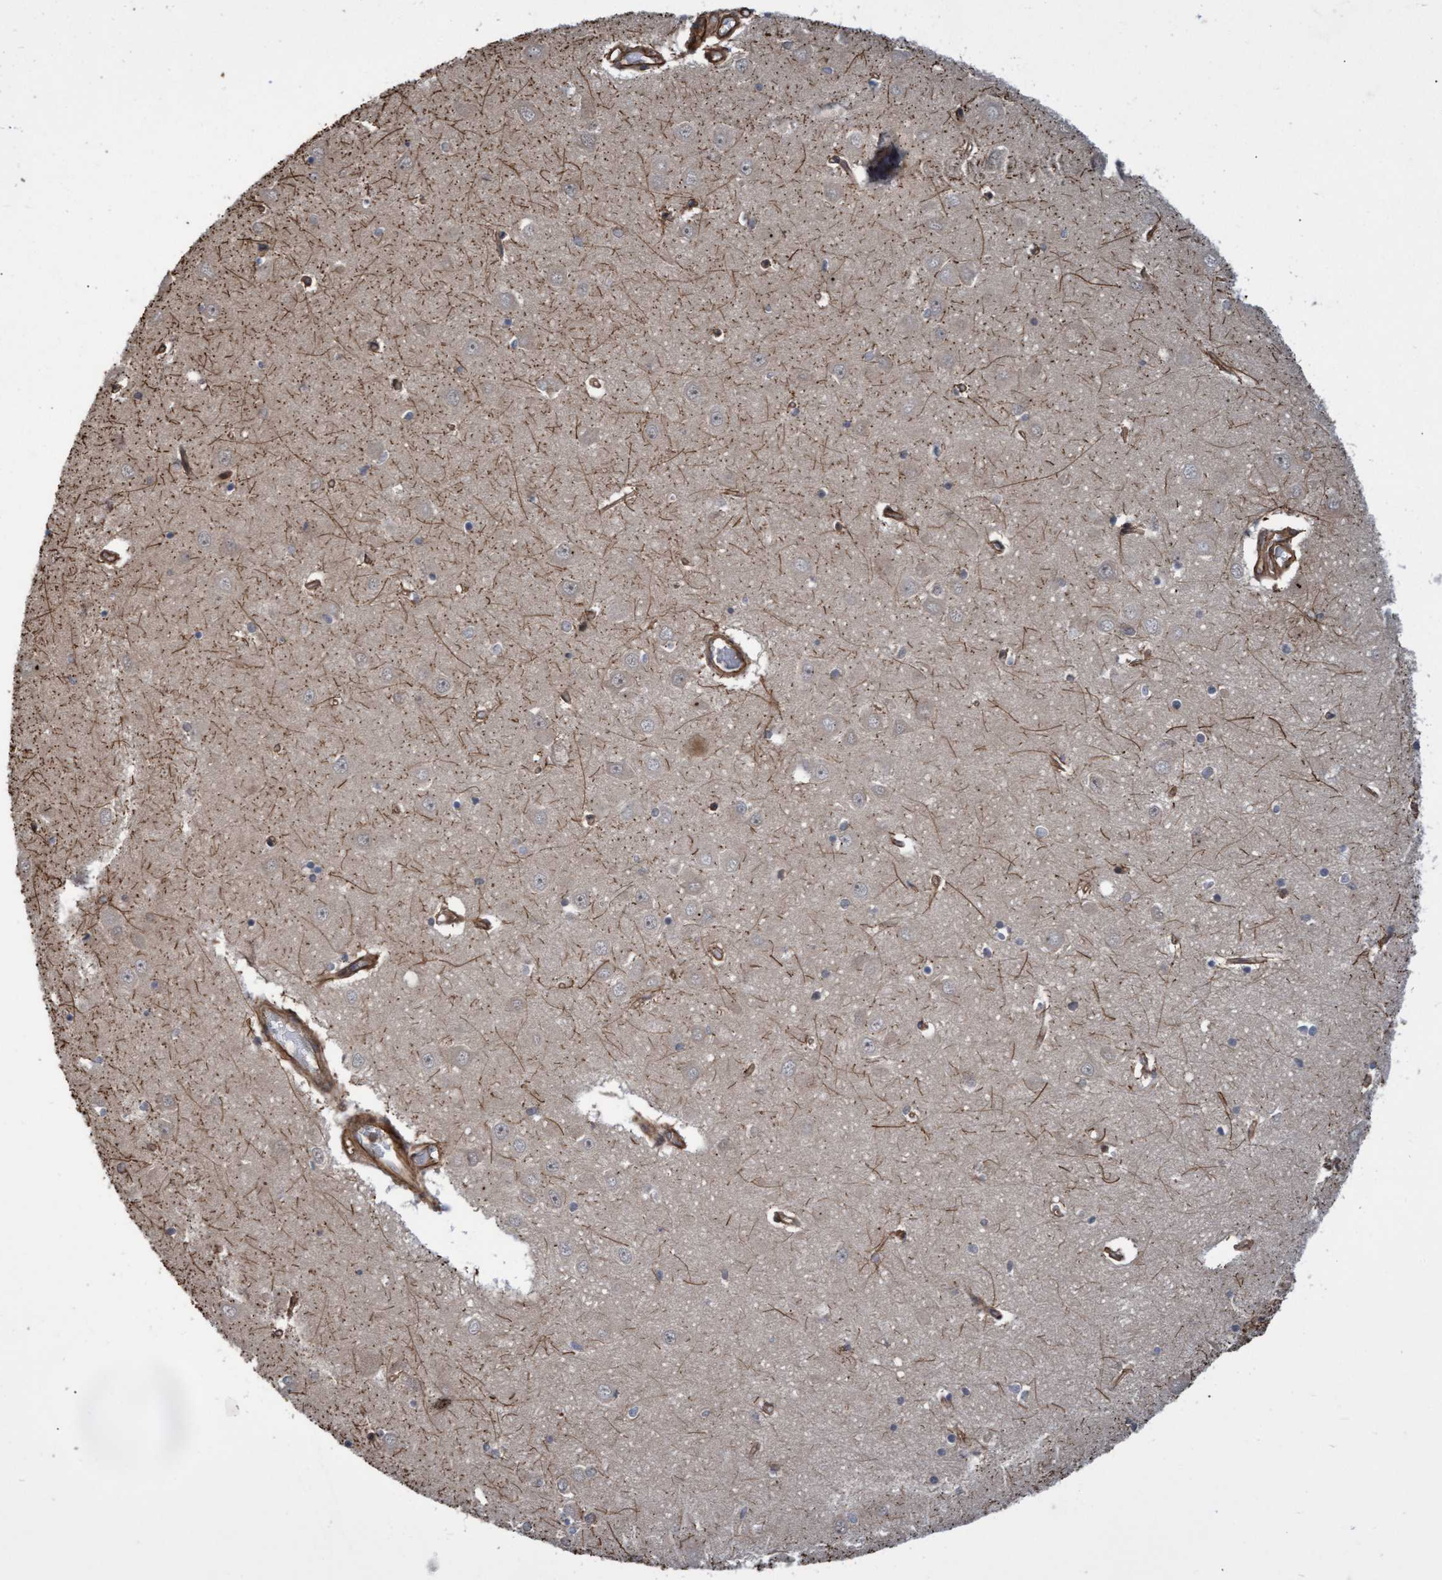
{"staining": {"intensity": "moderate", "quantity": "<25%", "location": "cytoplasmic/membranous"}, "tissue": "hippocampus", "cell_type": "Glial cells", "image_type": "normal", "snomed": [{"axis": "morphology", "description": "Normal tissue, NOS"}, {"axis": "topography", "description": "Hippocampus"}], "caption": "Immunohistochemistry (IHC) (DAB (3,3'-diaminobenzidine)) staining of unremarkable human hippocampus demonstrates moderate cytoplasmic/membranous protein positivity in approximately <25% of glial cells.", "gene": "TNFRSF10B", "patient": {"sex": "male", "age": 70}}